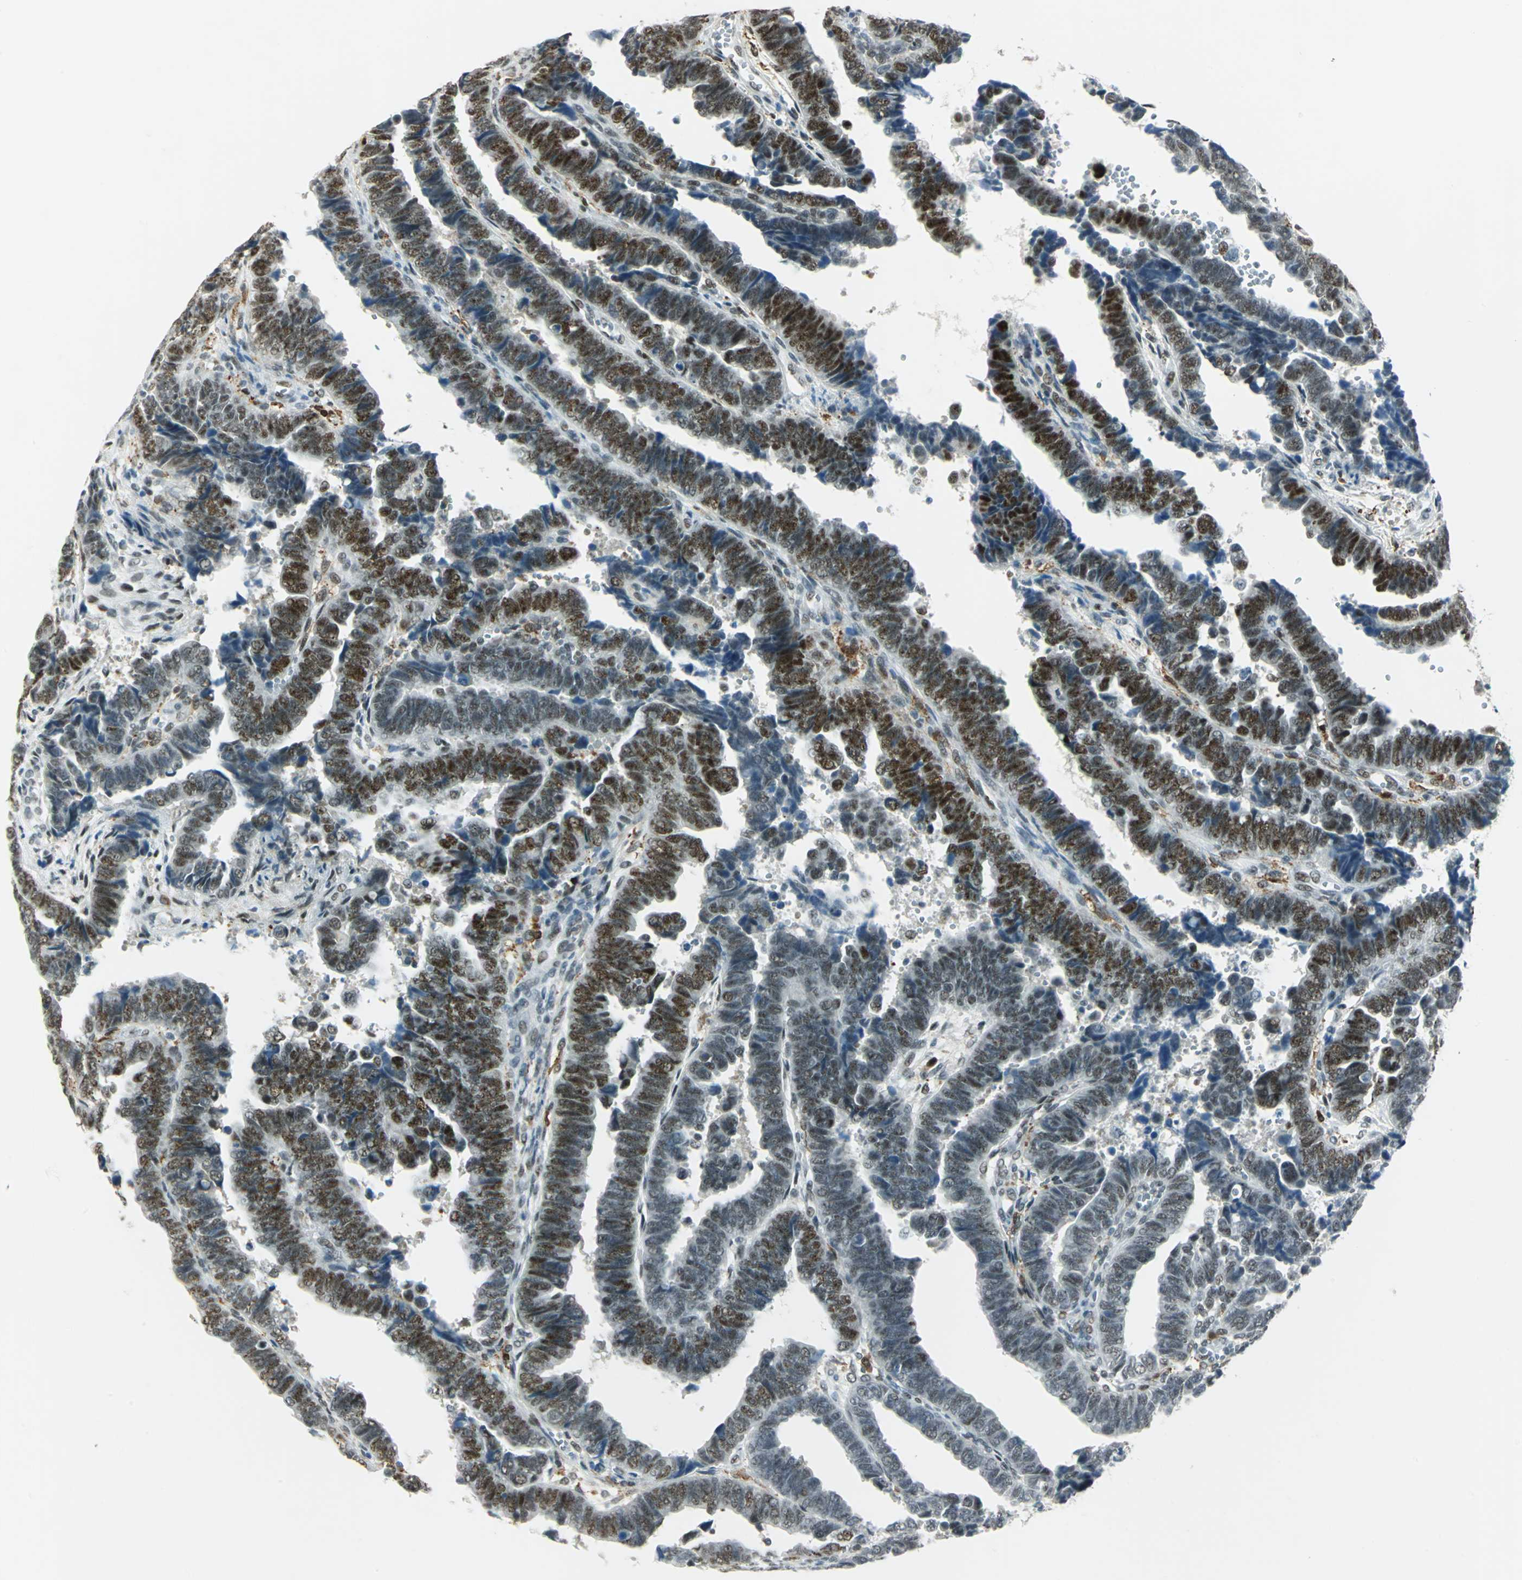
{"staining": {"intensity": "strong", "quantity": "25%-75%", "location": "nuclear"}, "tissue": "endometrial cancer", "cell_type": "Tumor cells", "image_type": "cancer", "snomed": [{"axis": "morphology", "description": "Adenocarcinoma, NOS"}, {"axis": "topography", "description": "Endometrium"}], "caption": "Endometrial cancer (adenocarcinoma) stained with a protein marker demonstrates strong staining in tumor cells.", "gene": "MTMR10", "patient": {"sex": "female", "age": 75}}